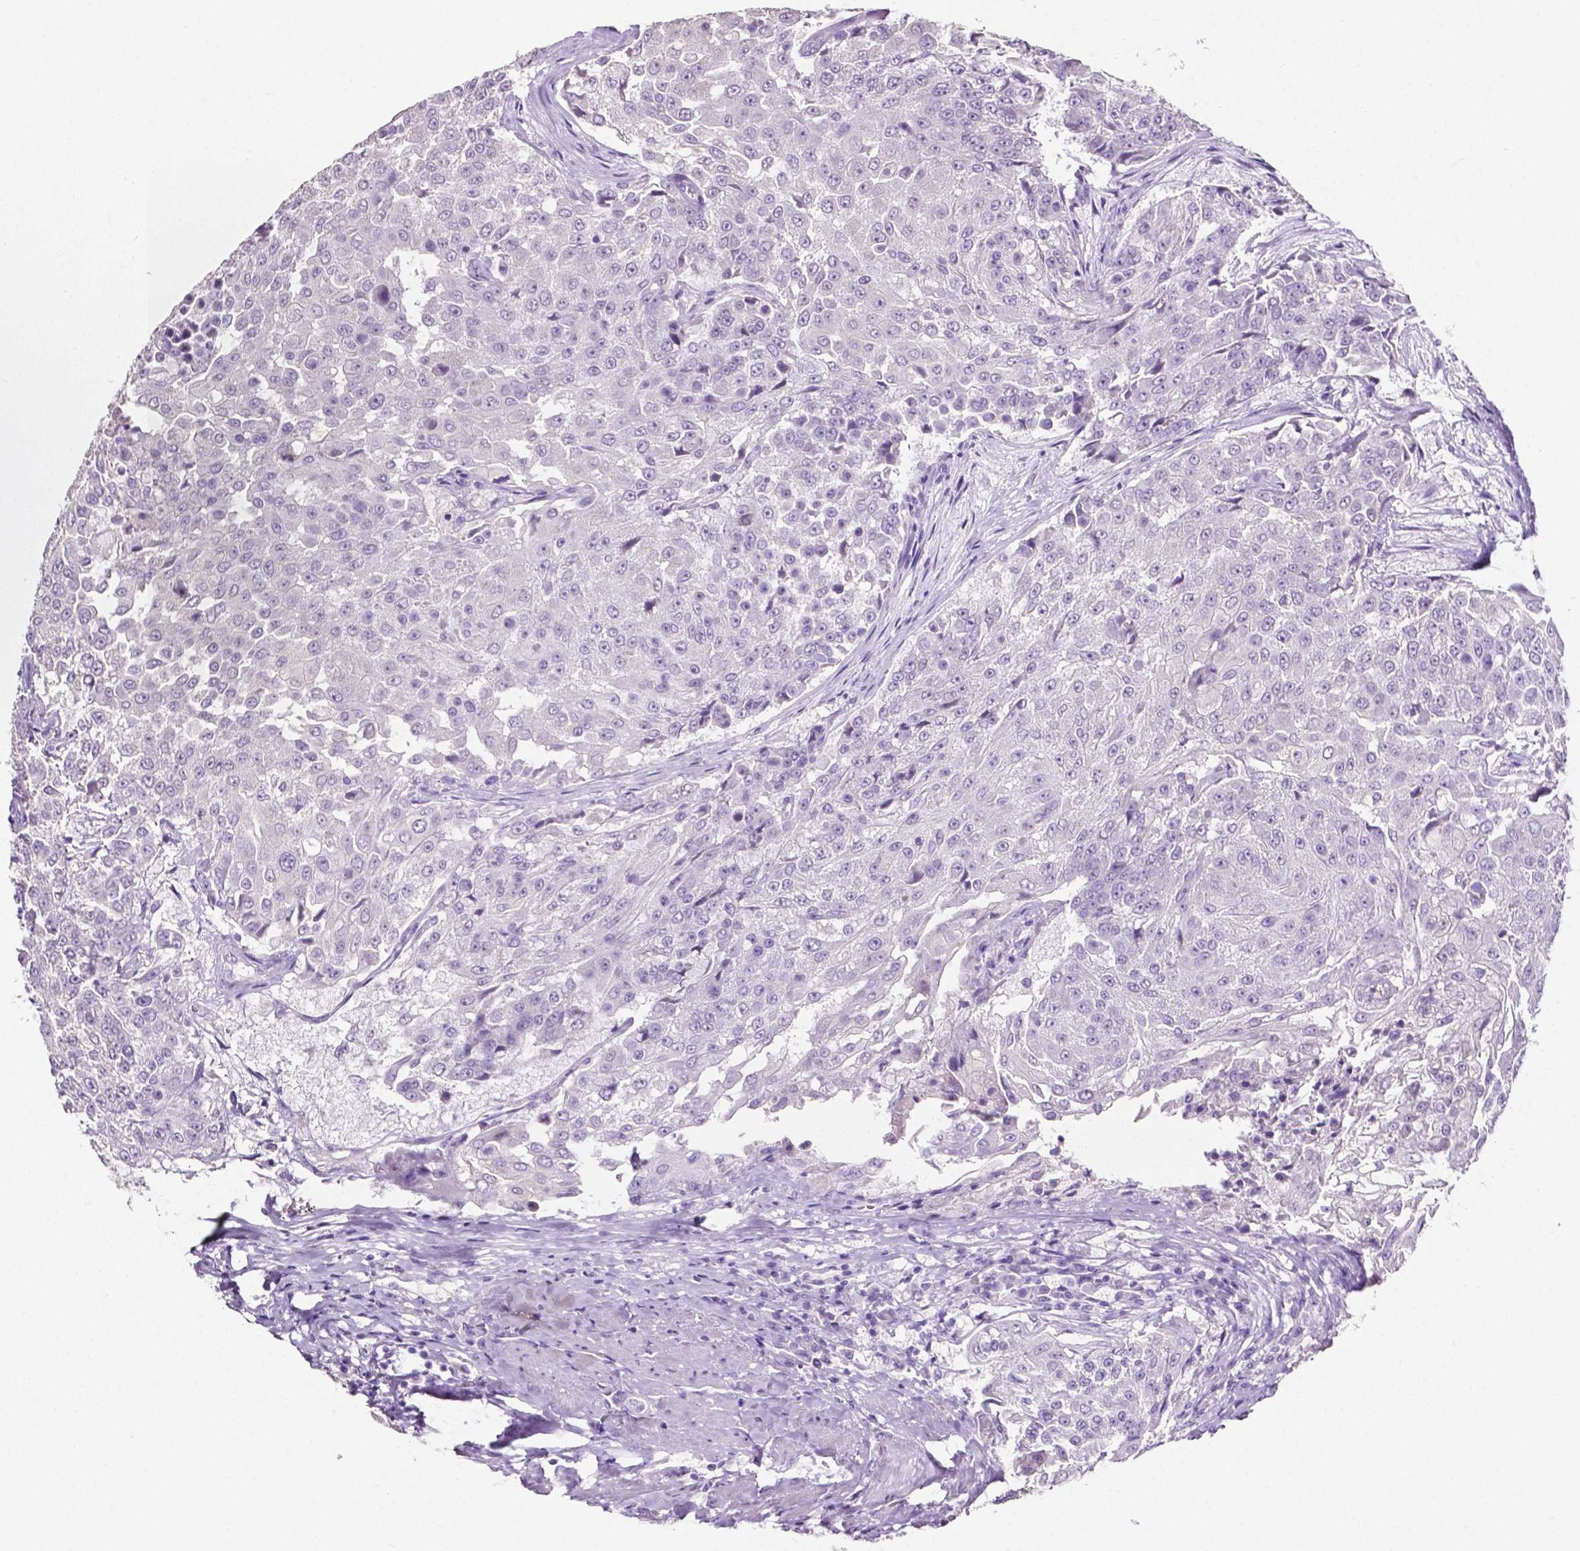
{"staining": {"intensity": "negative", "quantity": "none", "location": "none"}, "tissue": "urothelial cancer", "cell_type": "Tumor cells", "image_type": "cancer", "snomed": [{"axis": "morphology", "description": "Urothelial carcinoma, High grade"}, {"axis": "topography", "description": "Urinary bladder"}], "caption": "This is an immunohistochemistry histopathology image of human urothelial cancer. There is no expression in tumor cells.", "gene": "SLC22A2", "patient": {"sex": "female", "age": 63}}